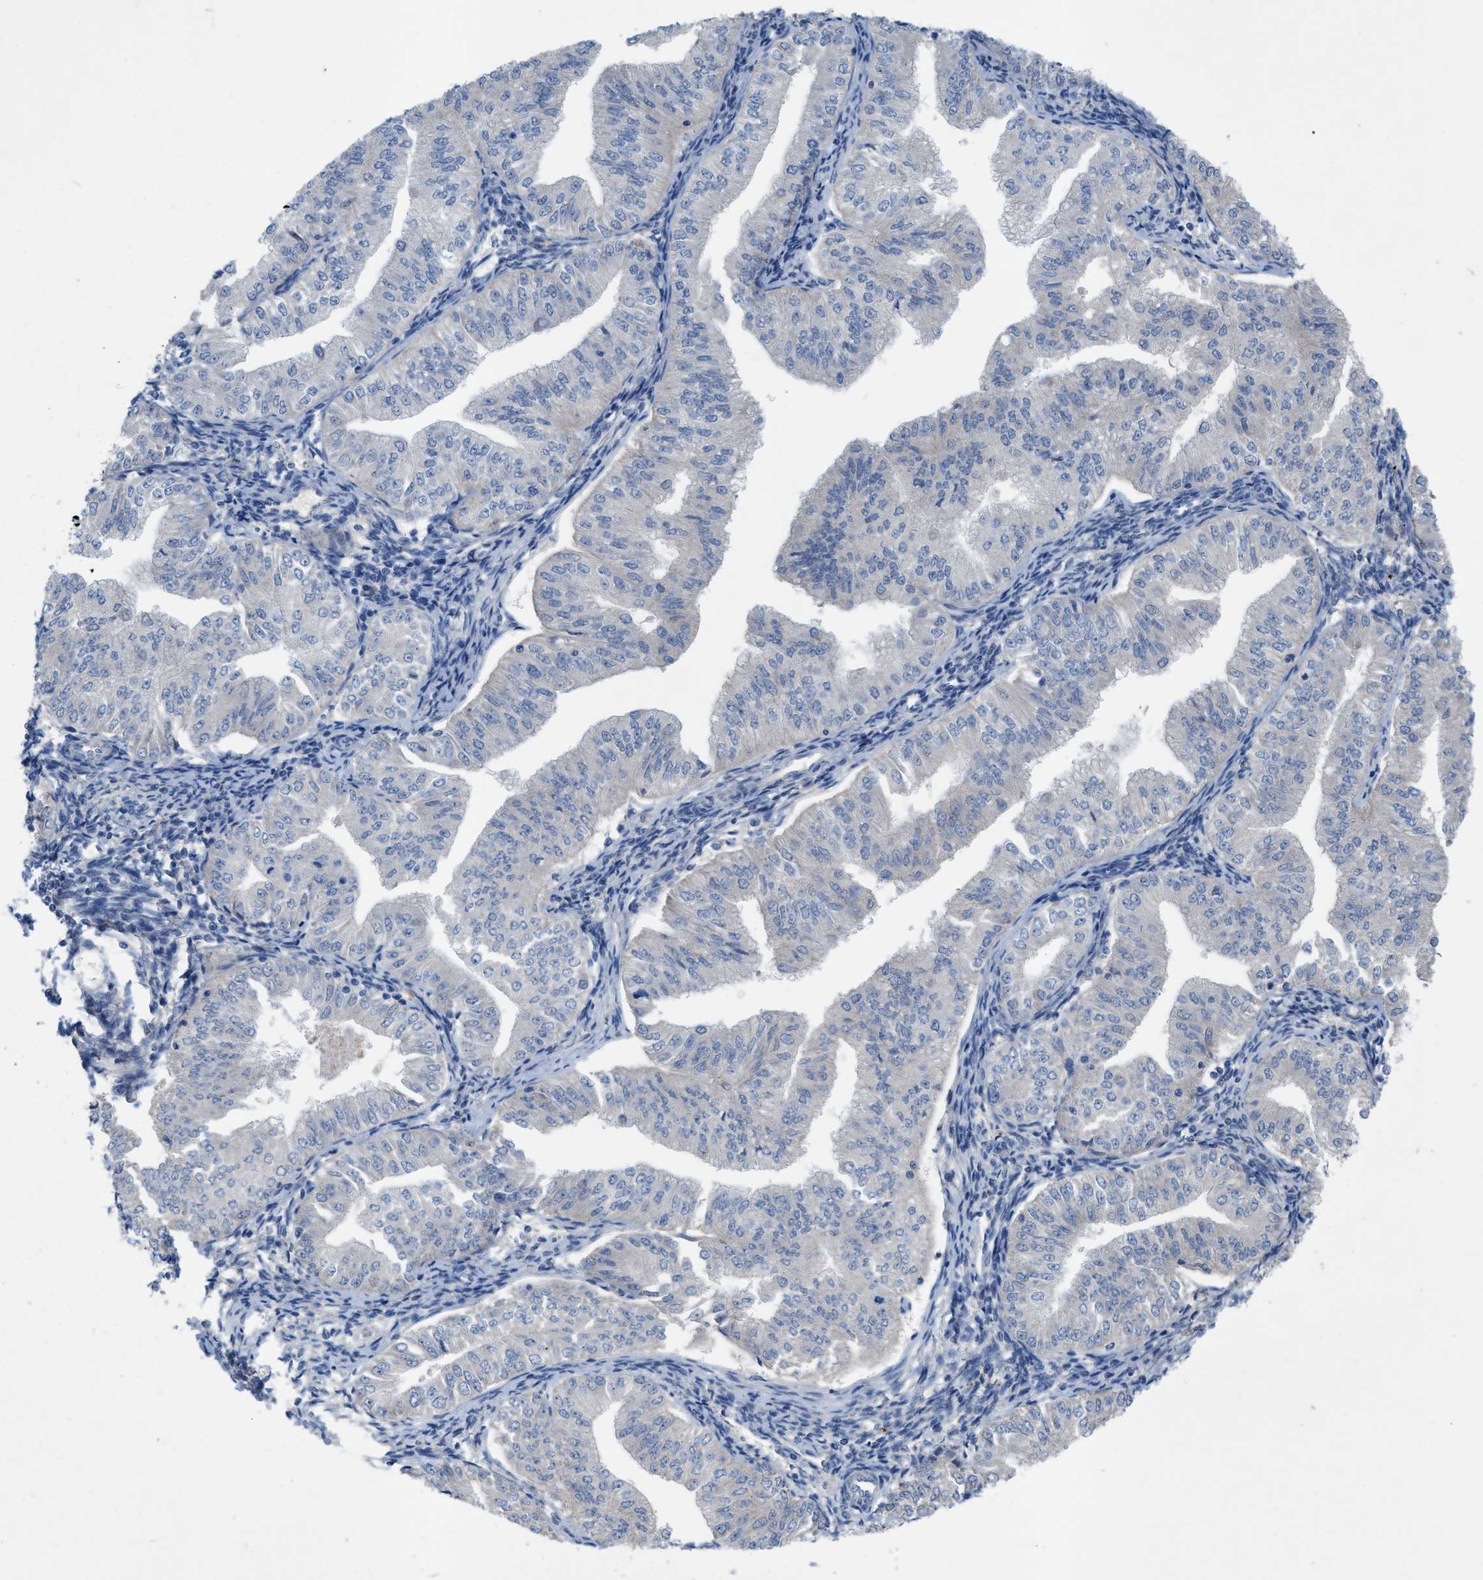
{"staining": {"intensity": "negative", "quantity": "none", "location": "none"}, "tissue": "endometrial cancer", "cell_type": "Tumor cells", "image_type": "cancer", "snomed": [{"axis": "morphology", "description": "Normal tissue, NOS"}, {"axis": "morphology", "description": "Adenocarcinoma, NOS"}, {"axis": "topography", "description": "Endometrium"}], "caption": "Immunohistochemistry (IHC) of human endometrial cancer (adenocarcinoma) shows no expression in tumor cells.", "gene": "PLPPR5", "patient": {"sex": "female", "age": 53}}